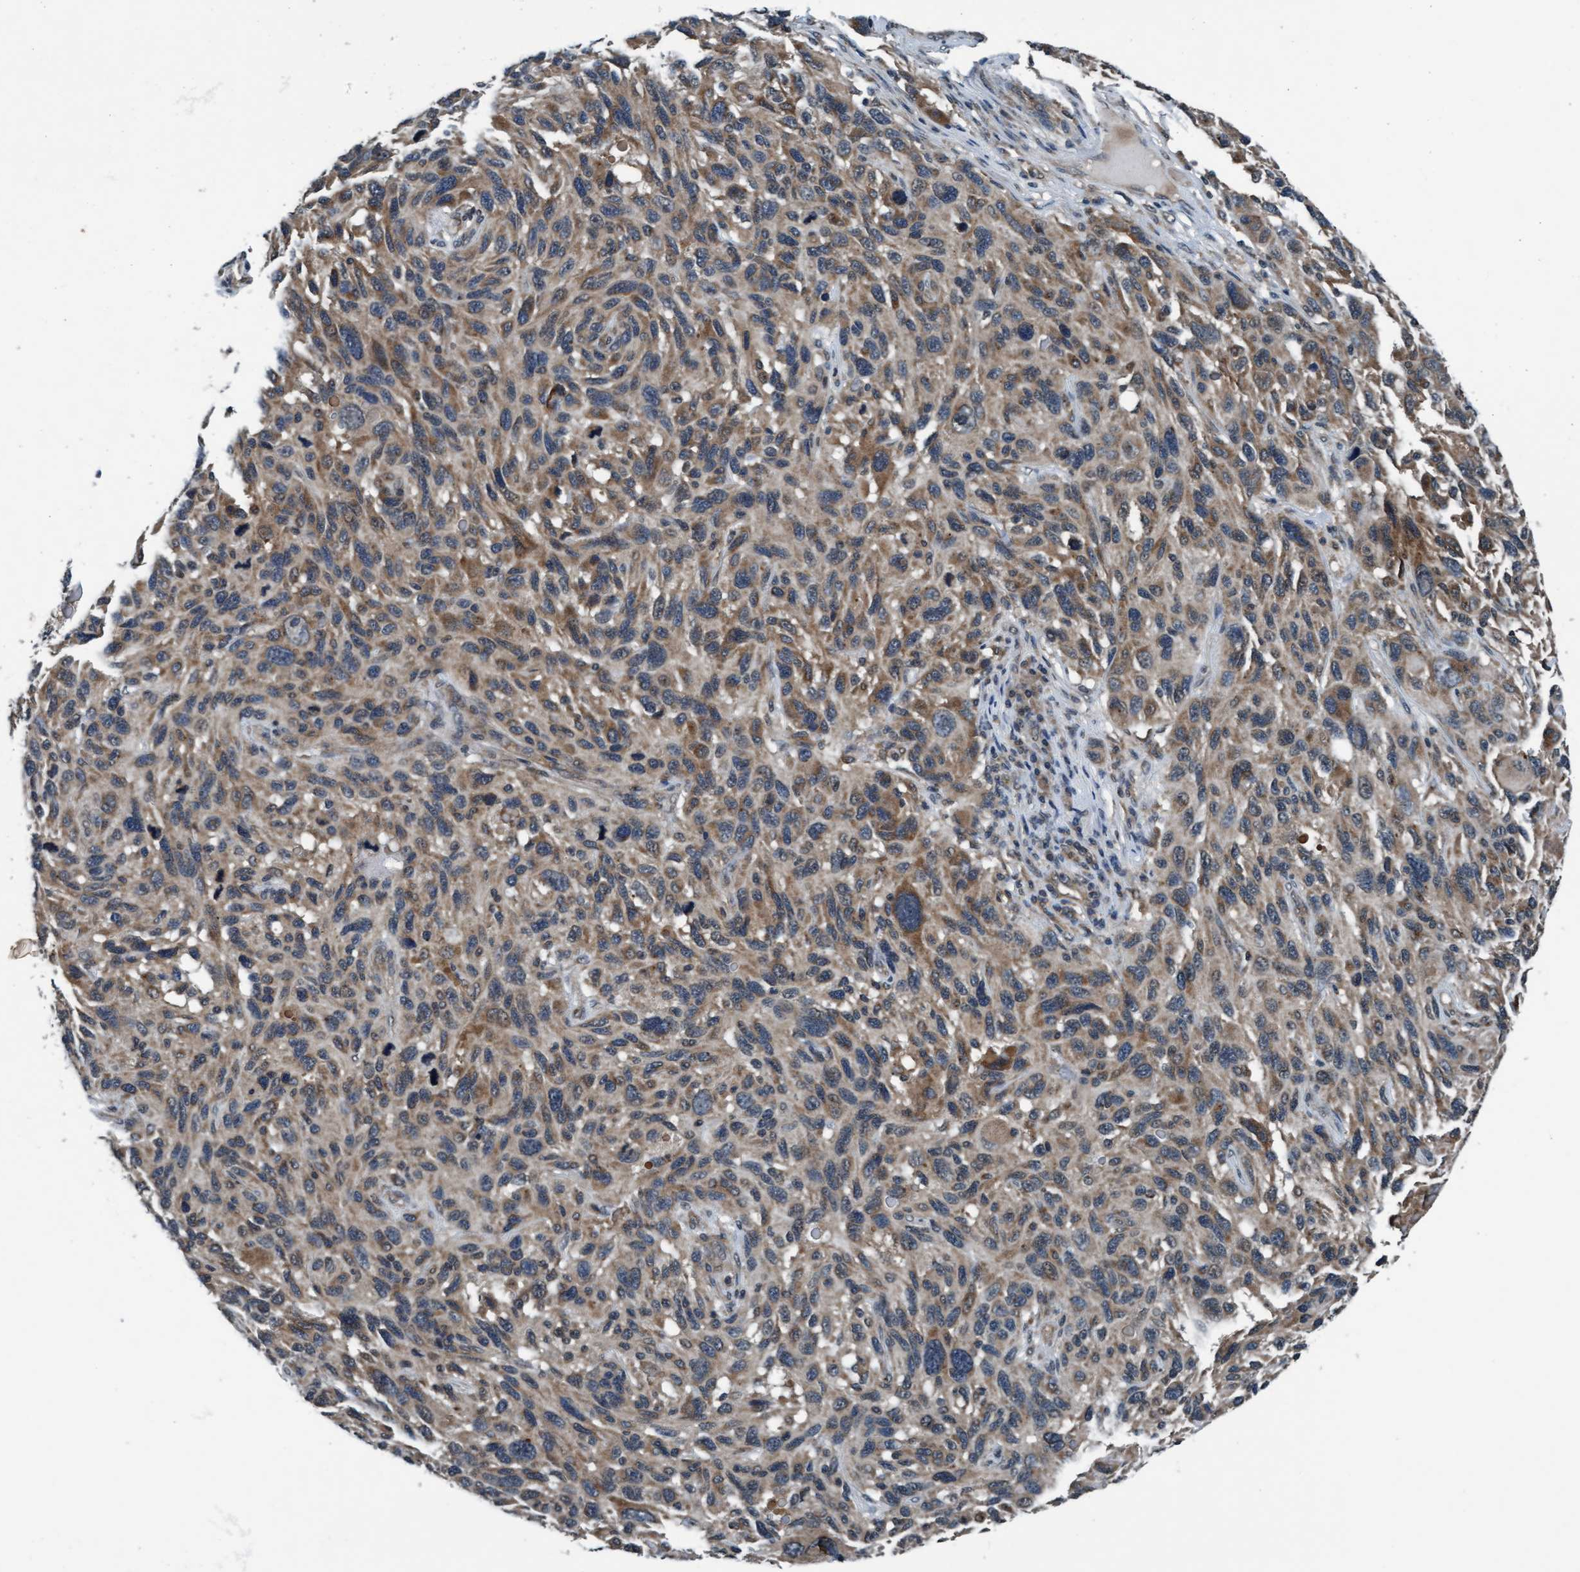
{"staining": {"intensity": "moderate", "quantity": ">75%", "location": "cytoplasmic/membranous"}, "tissue": "melanoma", "cell_type": "Tumor cells", "image_type": "cancer", "snomed": [{"axis": "morphology", "description": "Malignant melanoma, NOS"}, {"axis": "topography", "description": "Skin"}], "caption": "Immunohistochemistry (IHC) staining of melanoma, which reveals medium levels of moderate cytoplasmic/membranous positivity in about >75% of tumor cells indicating moderate cytoplasmic/membranous protein expression. The staining was performed using DAB (3,3'-diaminobenzidine) (brown) for protein detection and nuclei were counterstained in hematoxylin (blue).", "gene": "WASF1", "patient": {"sex": "male", "age": 53}}